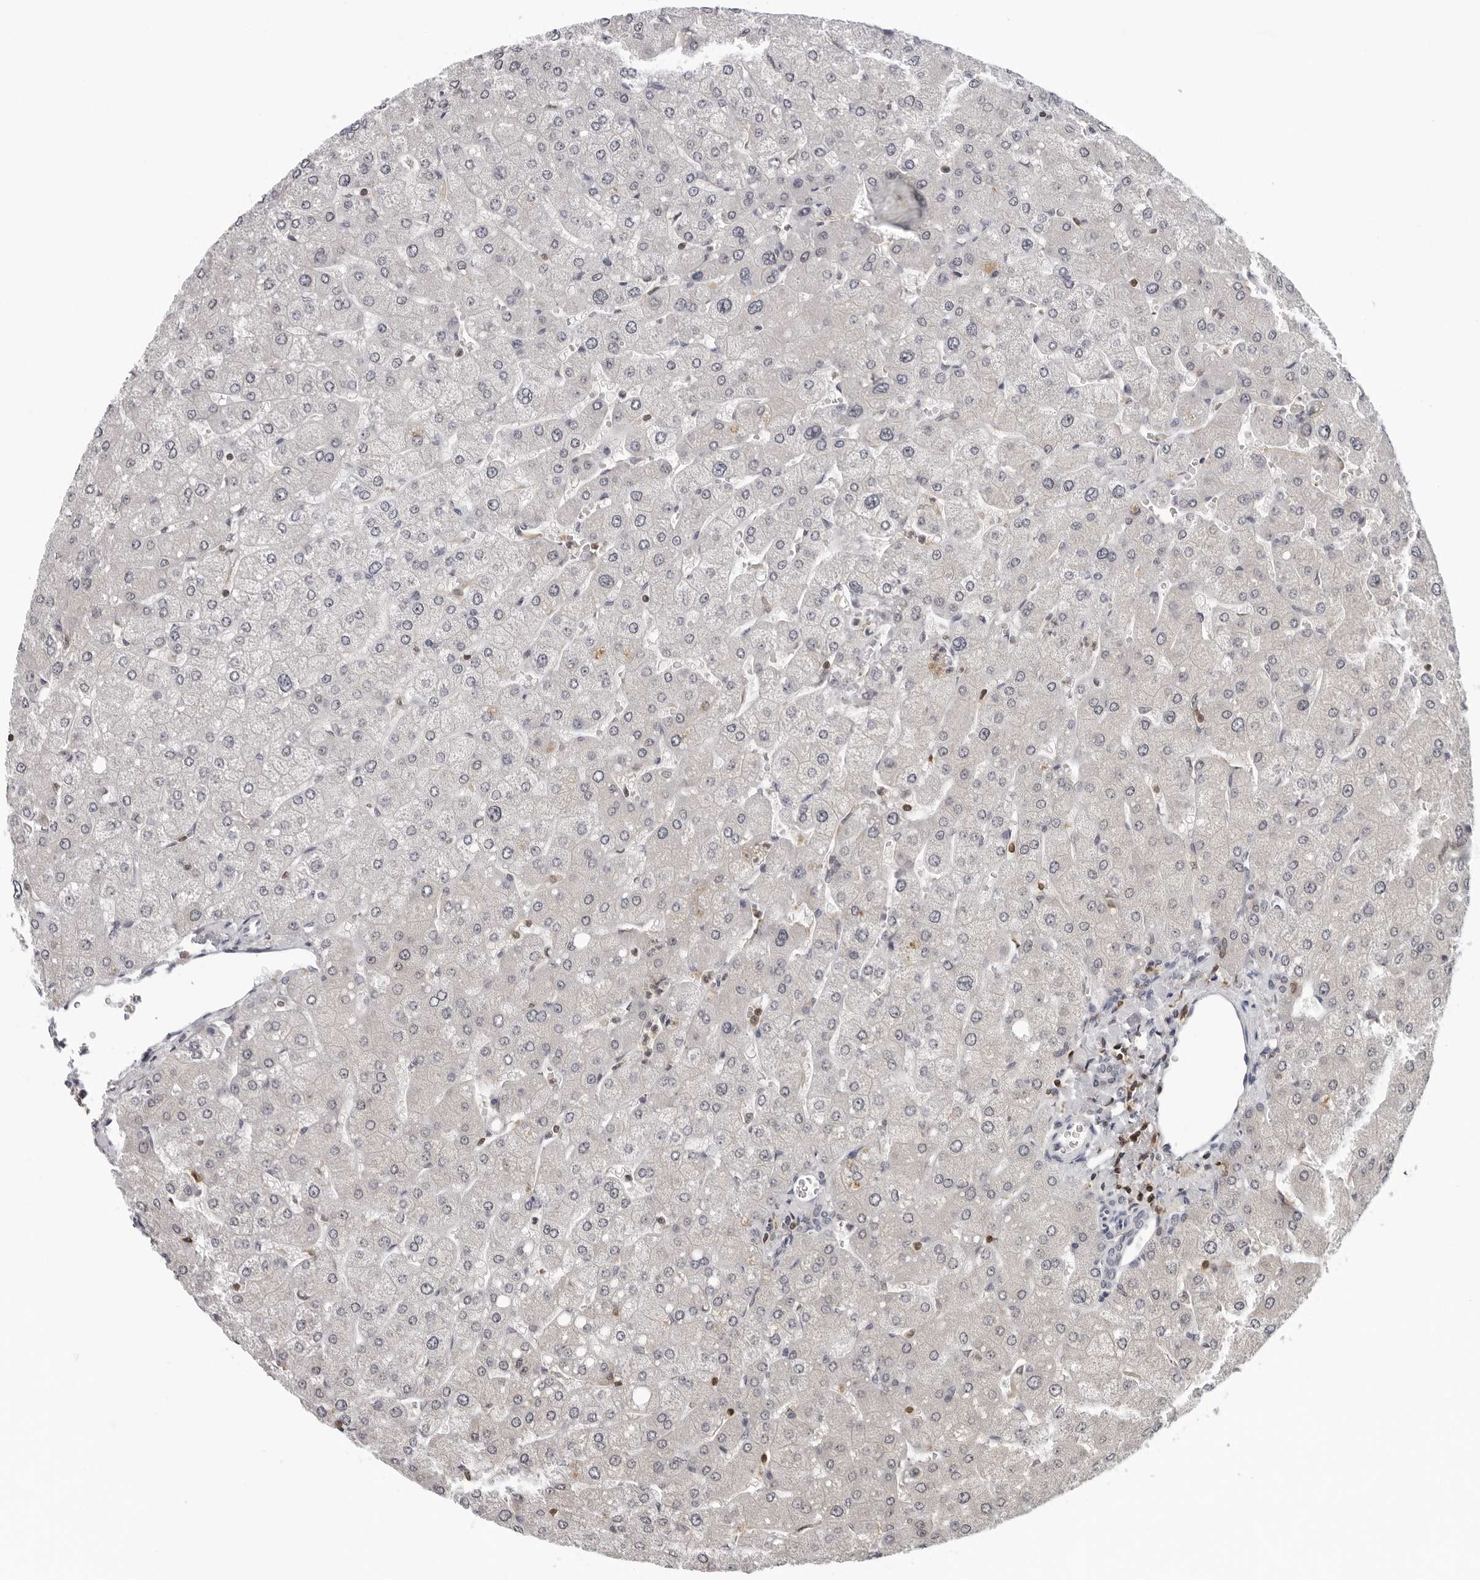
{"staining": {"intensity": "negative", "quantity": "none", "location": "none"}, "tissue": "liver", "cell_type": "Cholangiocytes", "image_type": "normal", "snomed": [{"axis": "morphology", "description": "Normal tissue, NOS"}, {"axis": "topography", "description": "Liver"}], "caption": "Liver stained for a protein using immunohistochemistry (IHC) reveals no staining cholangiocytes.", "gene": "HSPH1", "patient": {"sex": "male", "age": 55}}